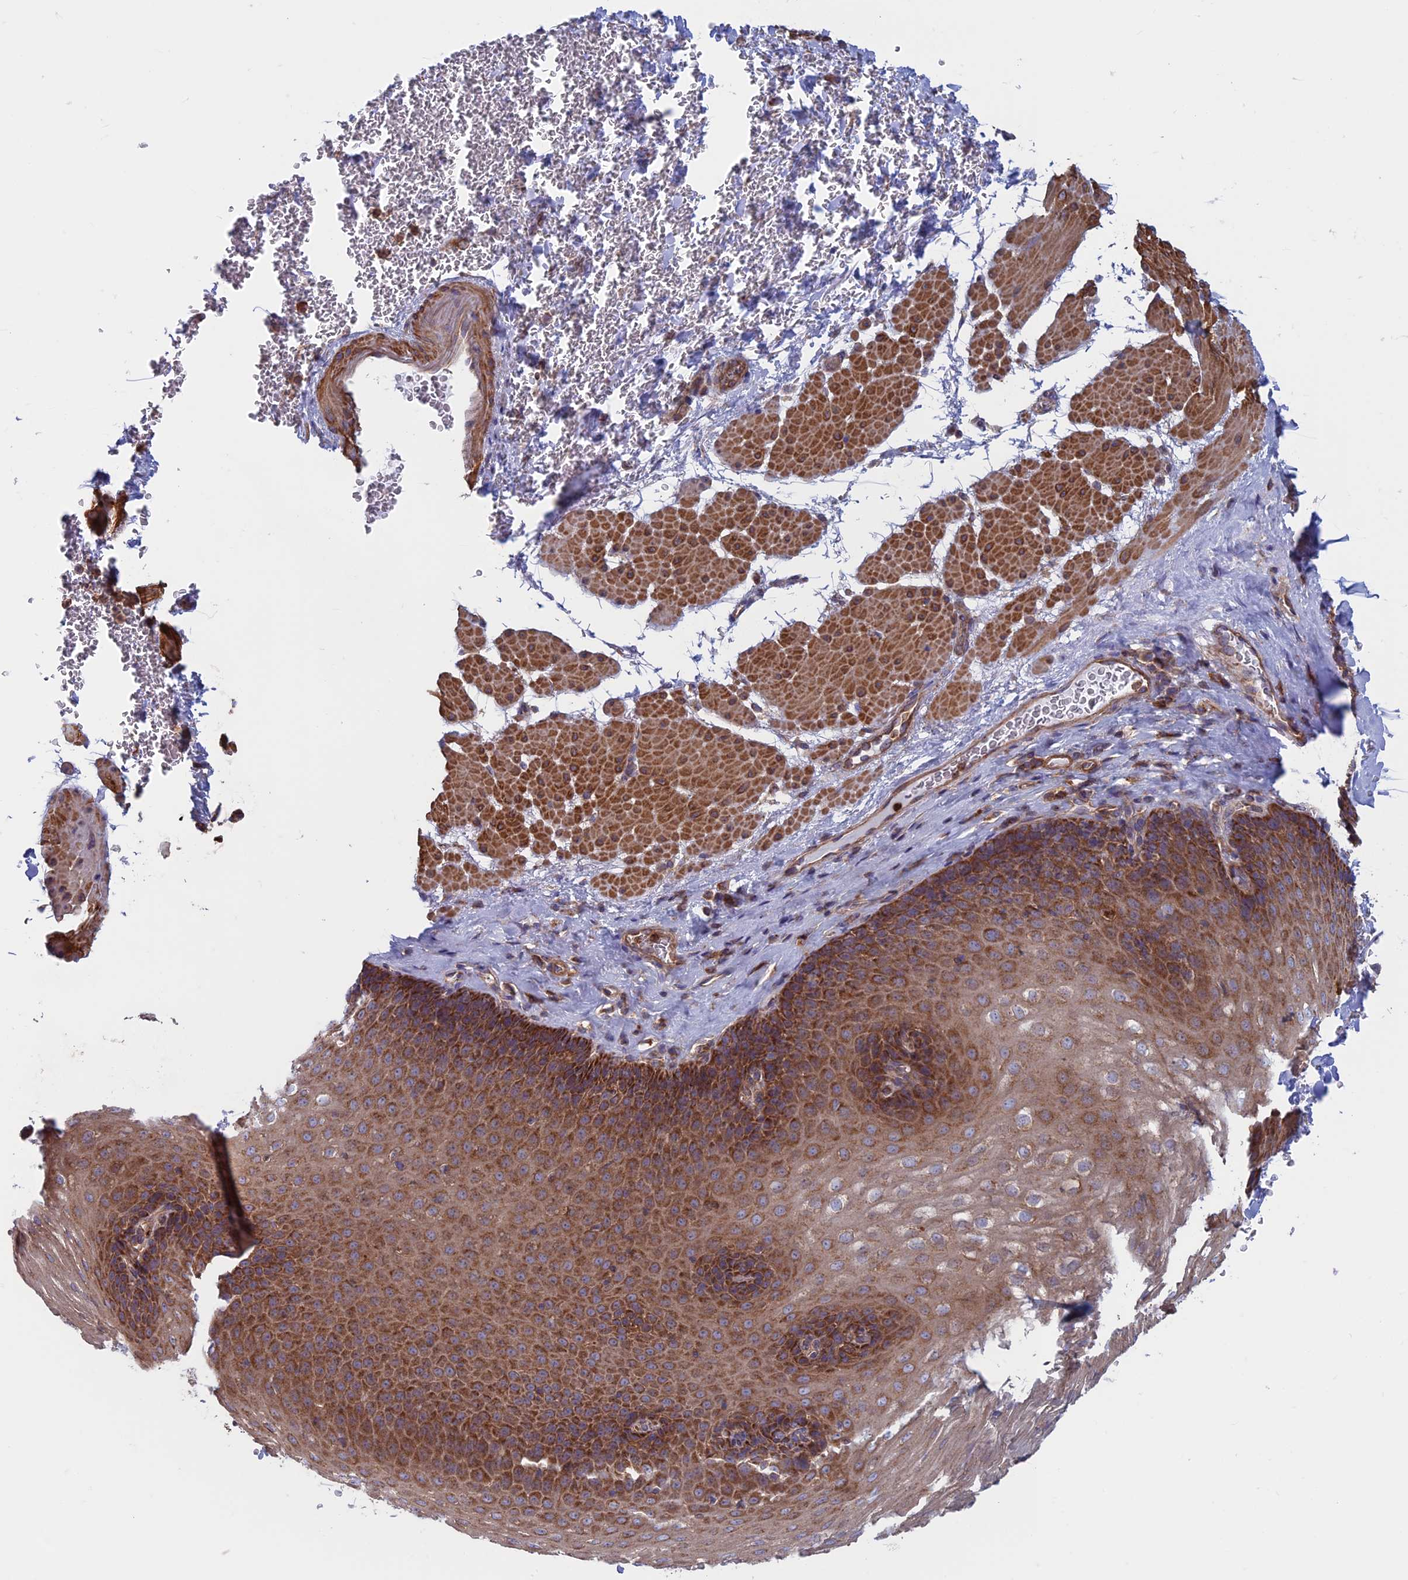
{"staining": {"intensity": "strong", "quantity": "25%-75%", "location": "cytoplasmic/membranous"}, "tissue": "esophagus", "cell_type": "Squamous epithelial cells", "image_type": "normal", "snomed": [{"axis": "morphology", "description": "Normal tissue, NOS"}, {"axis": "topography", "description": "Esophagus"}], "caption": "A brown stain shows strong cytoplasmic/membranous staining of a protein in squamous epithelial cells of benign human esophagus. (DAB IHC with brightfield microscopy, high magnification).", "gene": "DNM1L", "patient": {"sex": "female", "age": 66}}